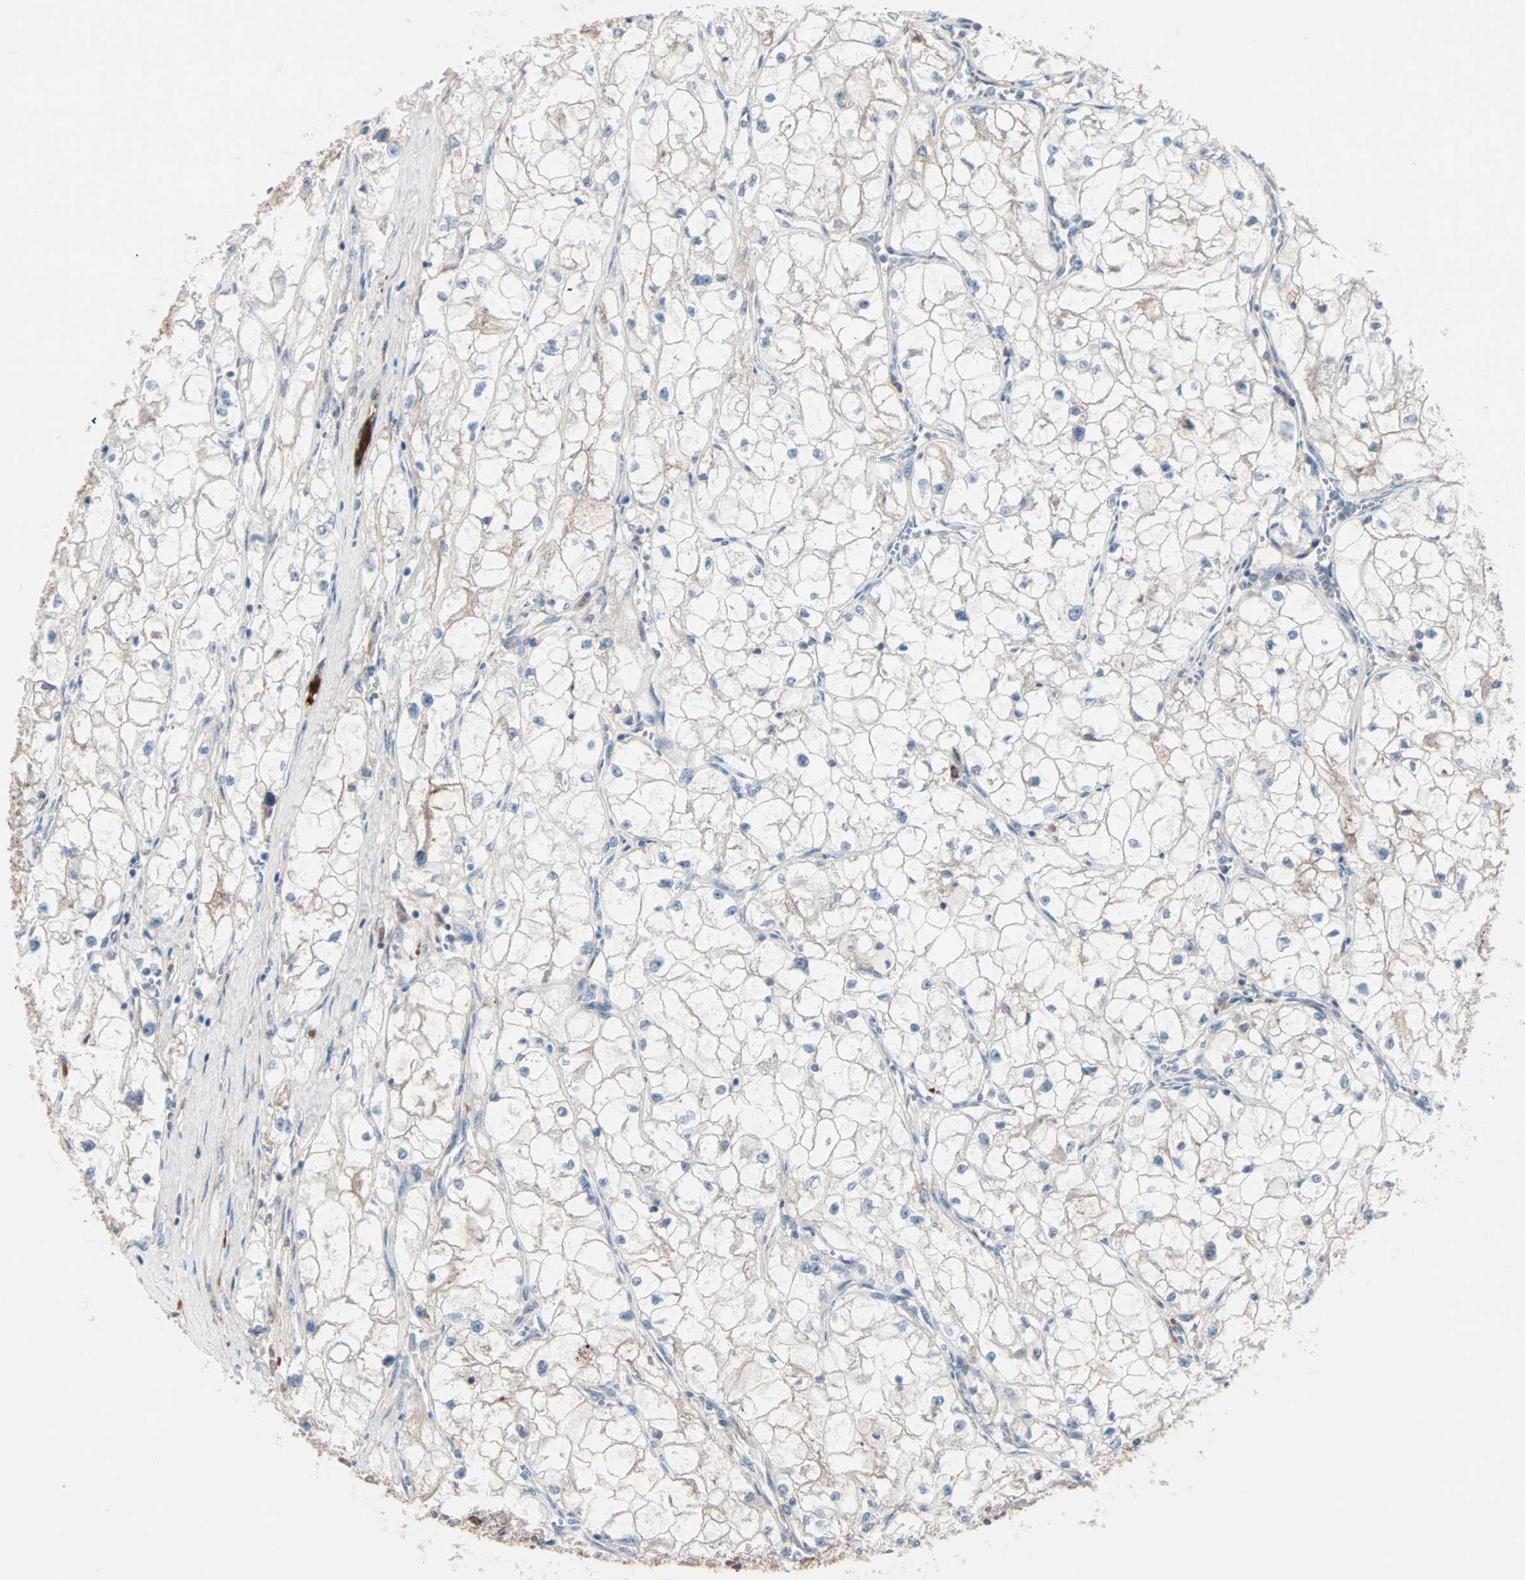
{"staining": {"intensity": "negative", "quantity": "none", "location": "none"}, "tissue": "renal cancer", "cell_type": "Tumor cells", "image_type": "cancer", "snomed": [{"axis": "morphology", "description": "Adenocarcinoma, NOS"}, {"axis": "topography", "description": "Kidney"}], "caption": "The micrograph demonstrates no staining of tumor cells in renal adenocarcinoma.", "gene": "CAD", "patient": {"sex": "female", "age": 70}}